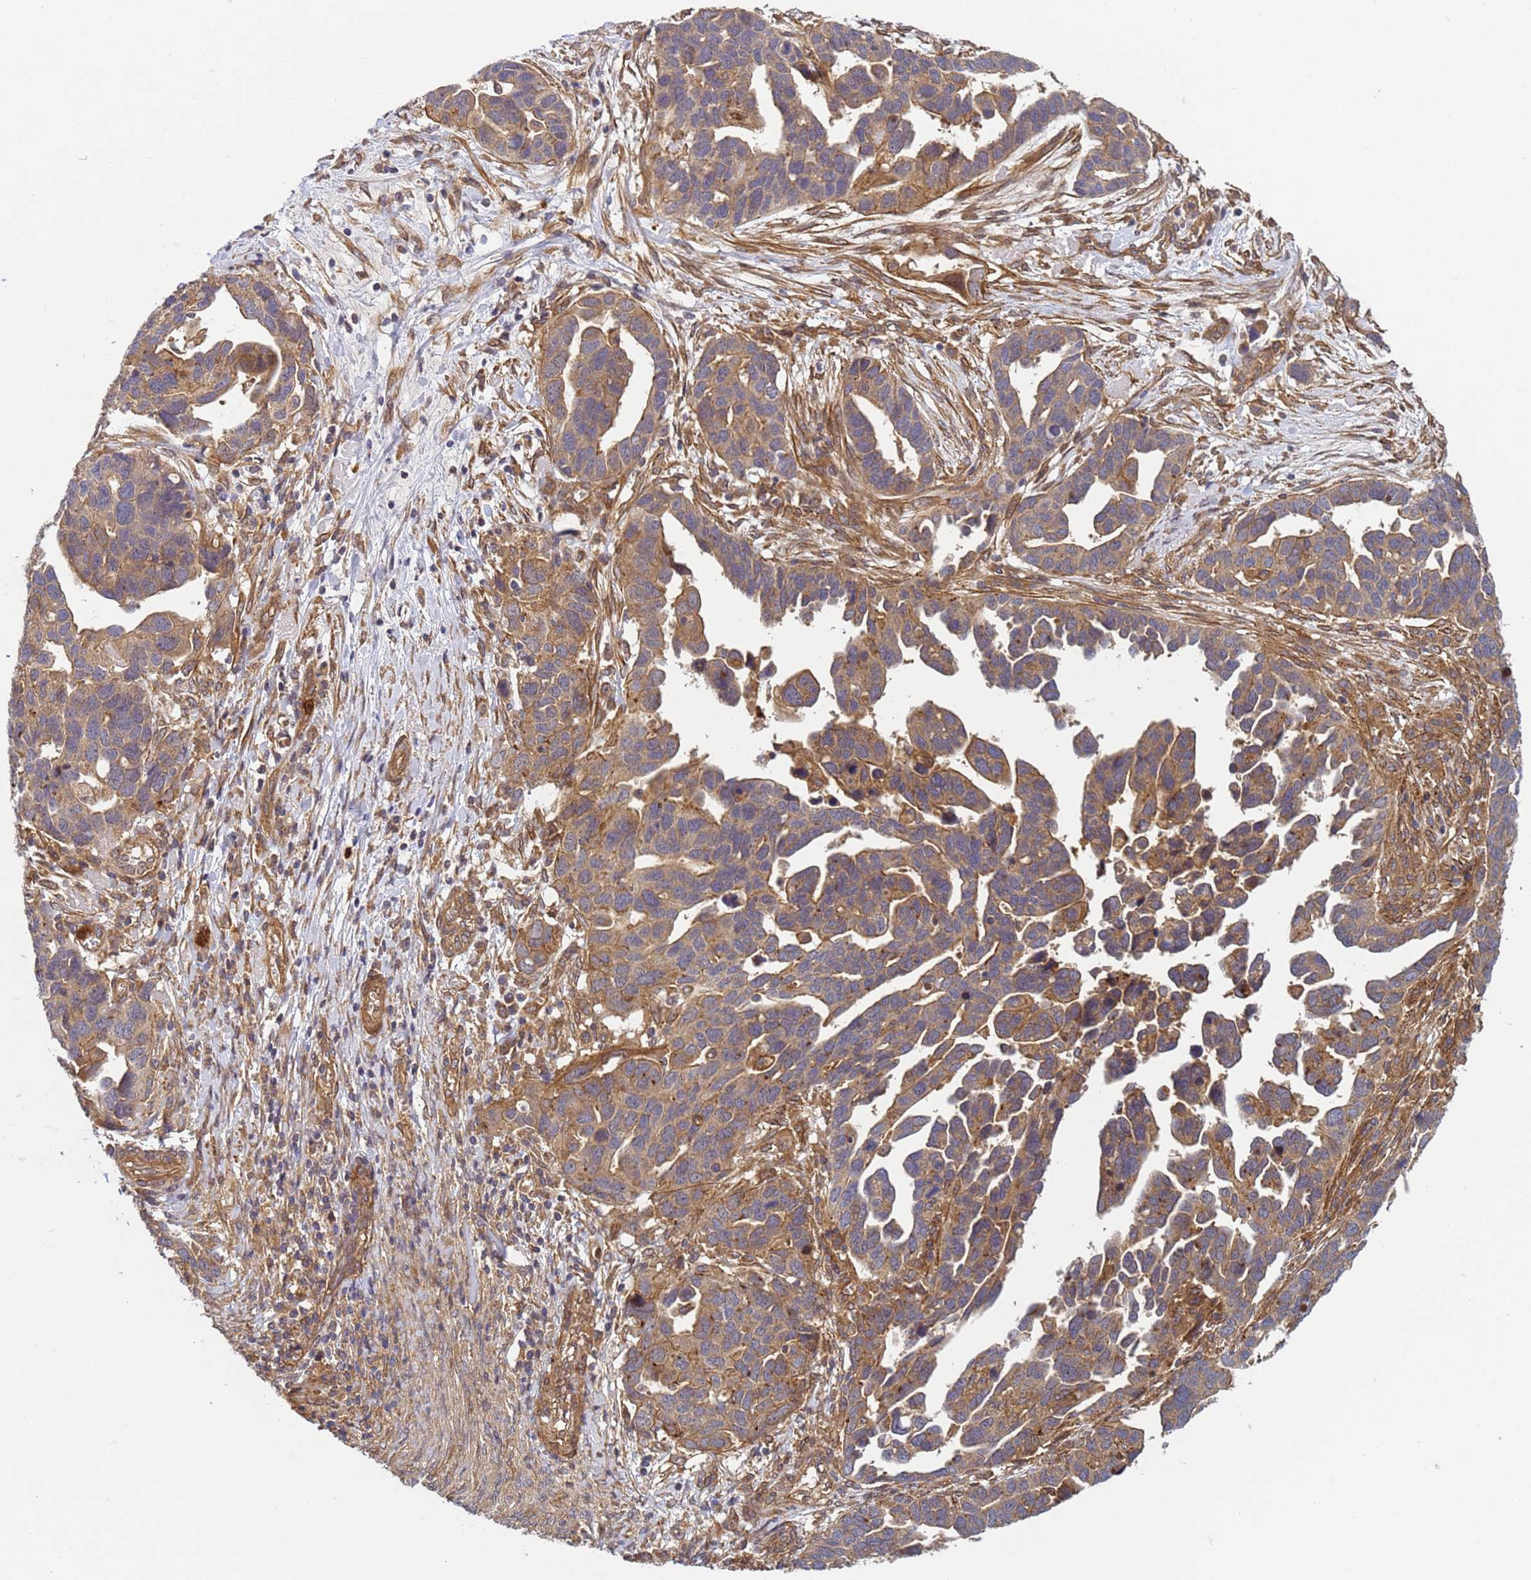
{"staining": {"intensity": "moderate", "quantity": "25%-75%", "location": "cytoplasmic/membranous"}, "tissue": "ovarian cancer", "cell_type": "Tumor cells", "image_type": "cancer", "snomed": [{"axis": "morphology", "description": "Cystadenocarcinoma, serous, NOS"}, {"axis": "topography", "description": "Ovary"}], "caption": "DAB (3,3'-diaminobenzidine) immunohistochemical staining of ovarian cancer demonstrates moderate cytoplasmic/membranous protein positivity in about 25%-75% of tumor cells.", "gene": "C8orf34", "patient": {"sex": "female", "age": 54}}